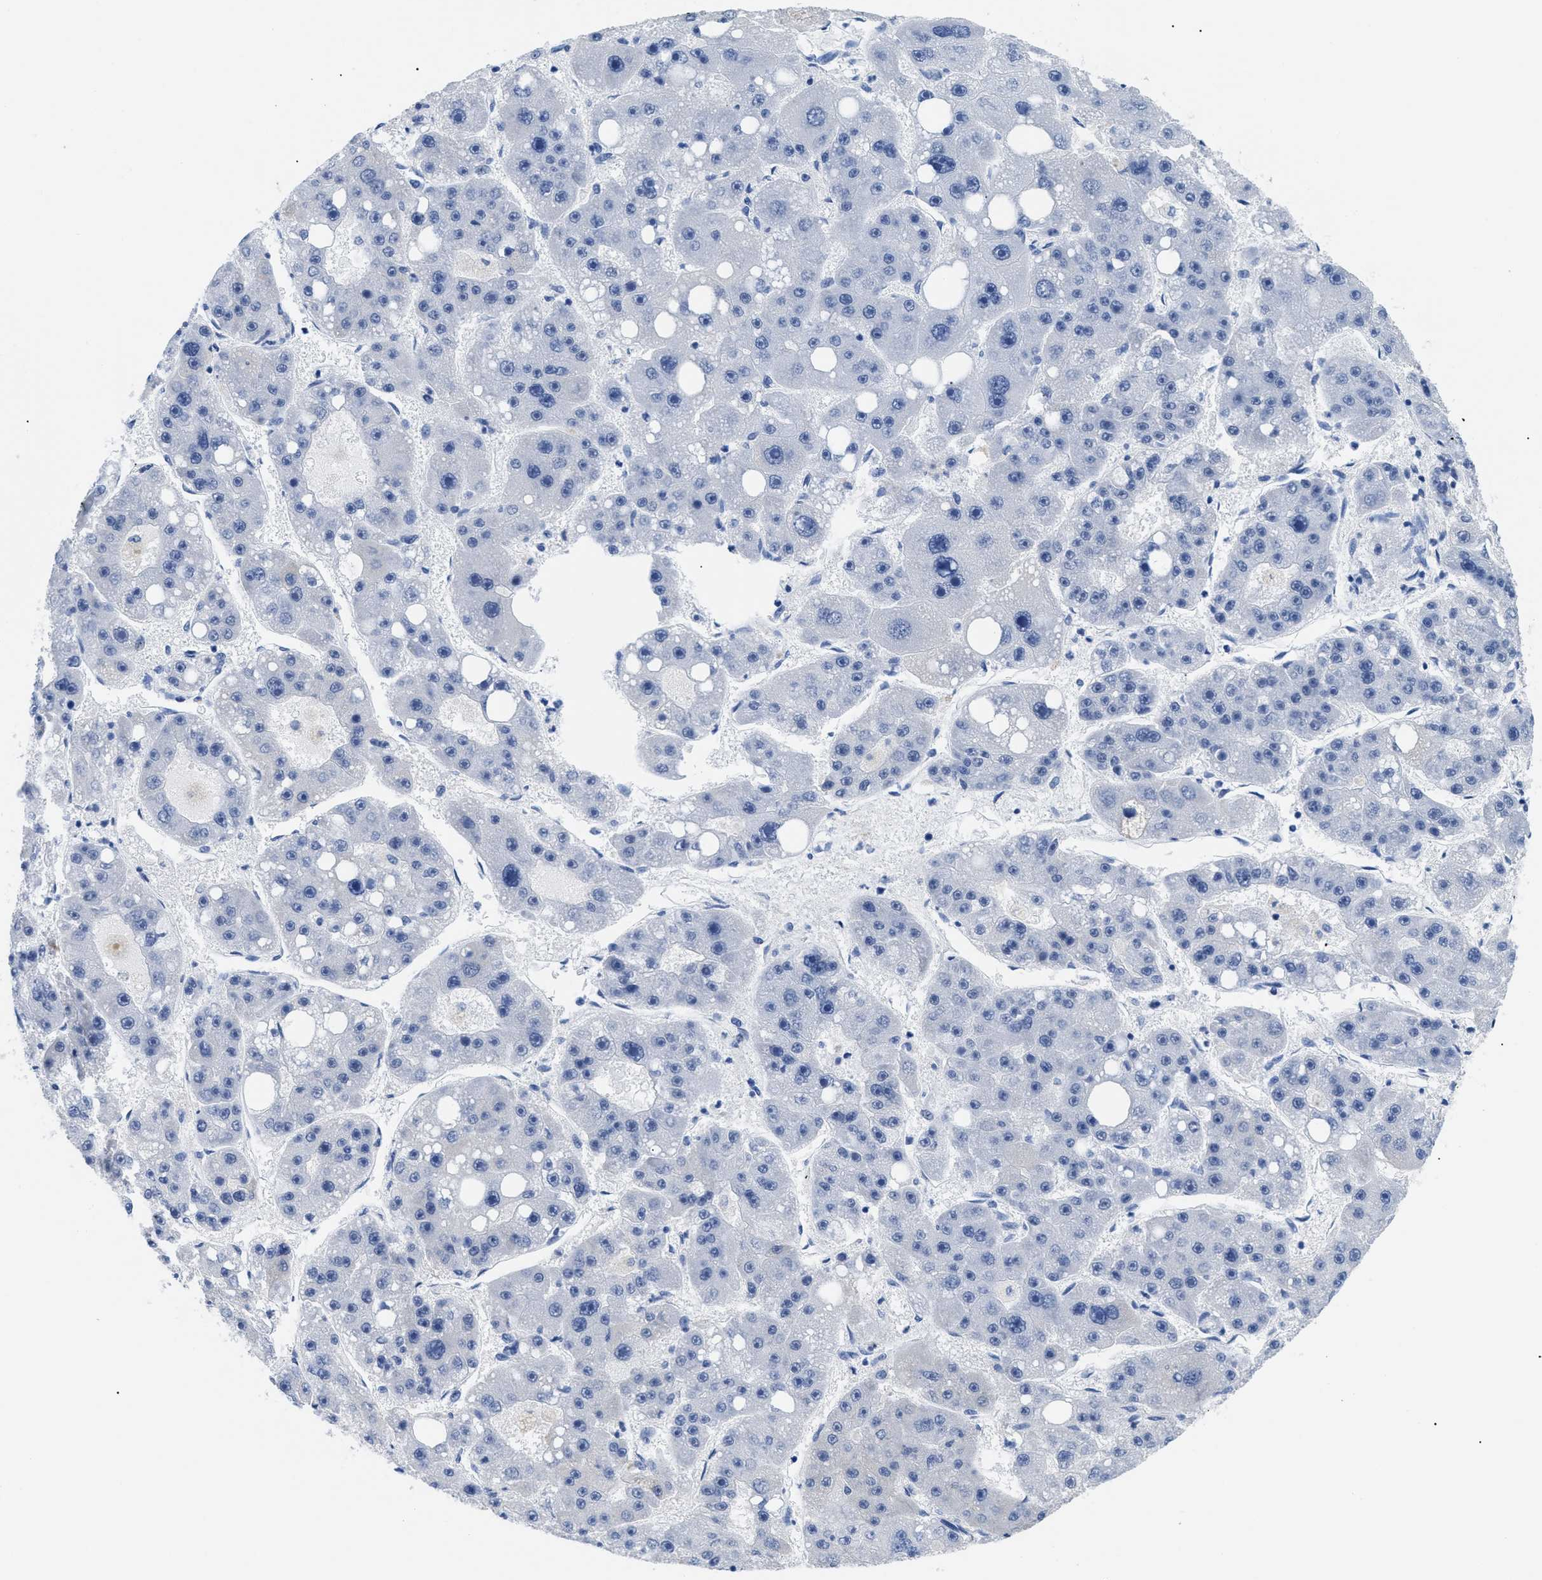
{"staining": {"intensity": "negative", "quantity": "none", "location": "none"}, "tissue": "liver cancer", "cell_type": "Tumor cells", "image_type": "cancer", "snomed": [{"axis": "morphology", "description": "Carcinoma, Hepatocellular, NOS"}, {"axis": "topography", "description": "Liver"}], "caption": "Liver cancer was stained to show a protein in brown. There is no significant positivity in tumor cells.", "gene": "TMEM68", "patient": {"sex": "female", "age": 61}}